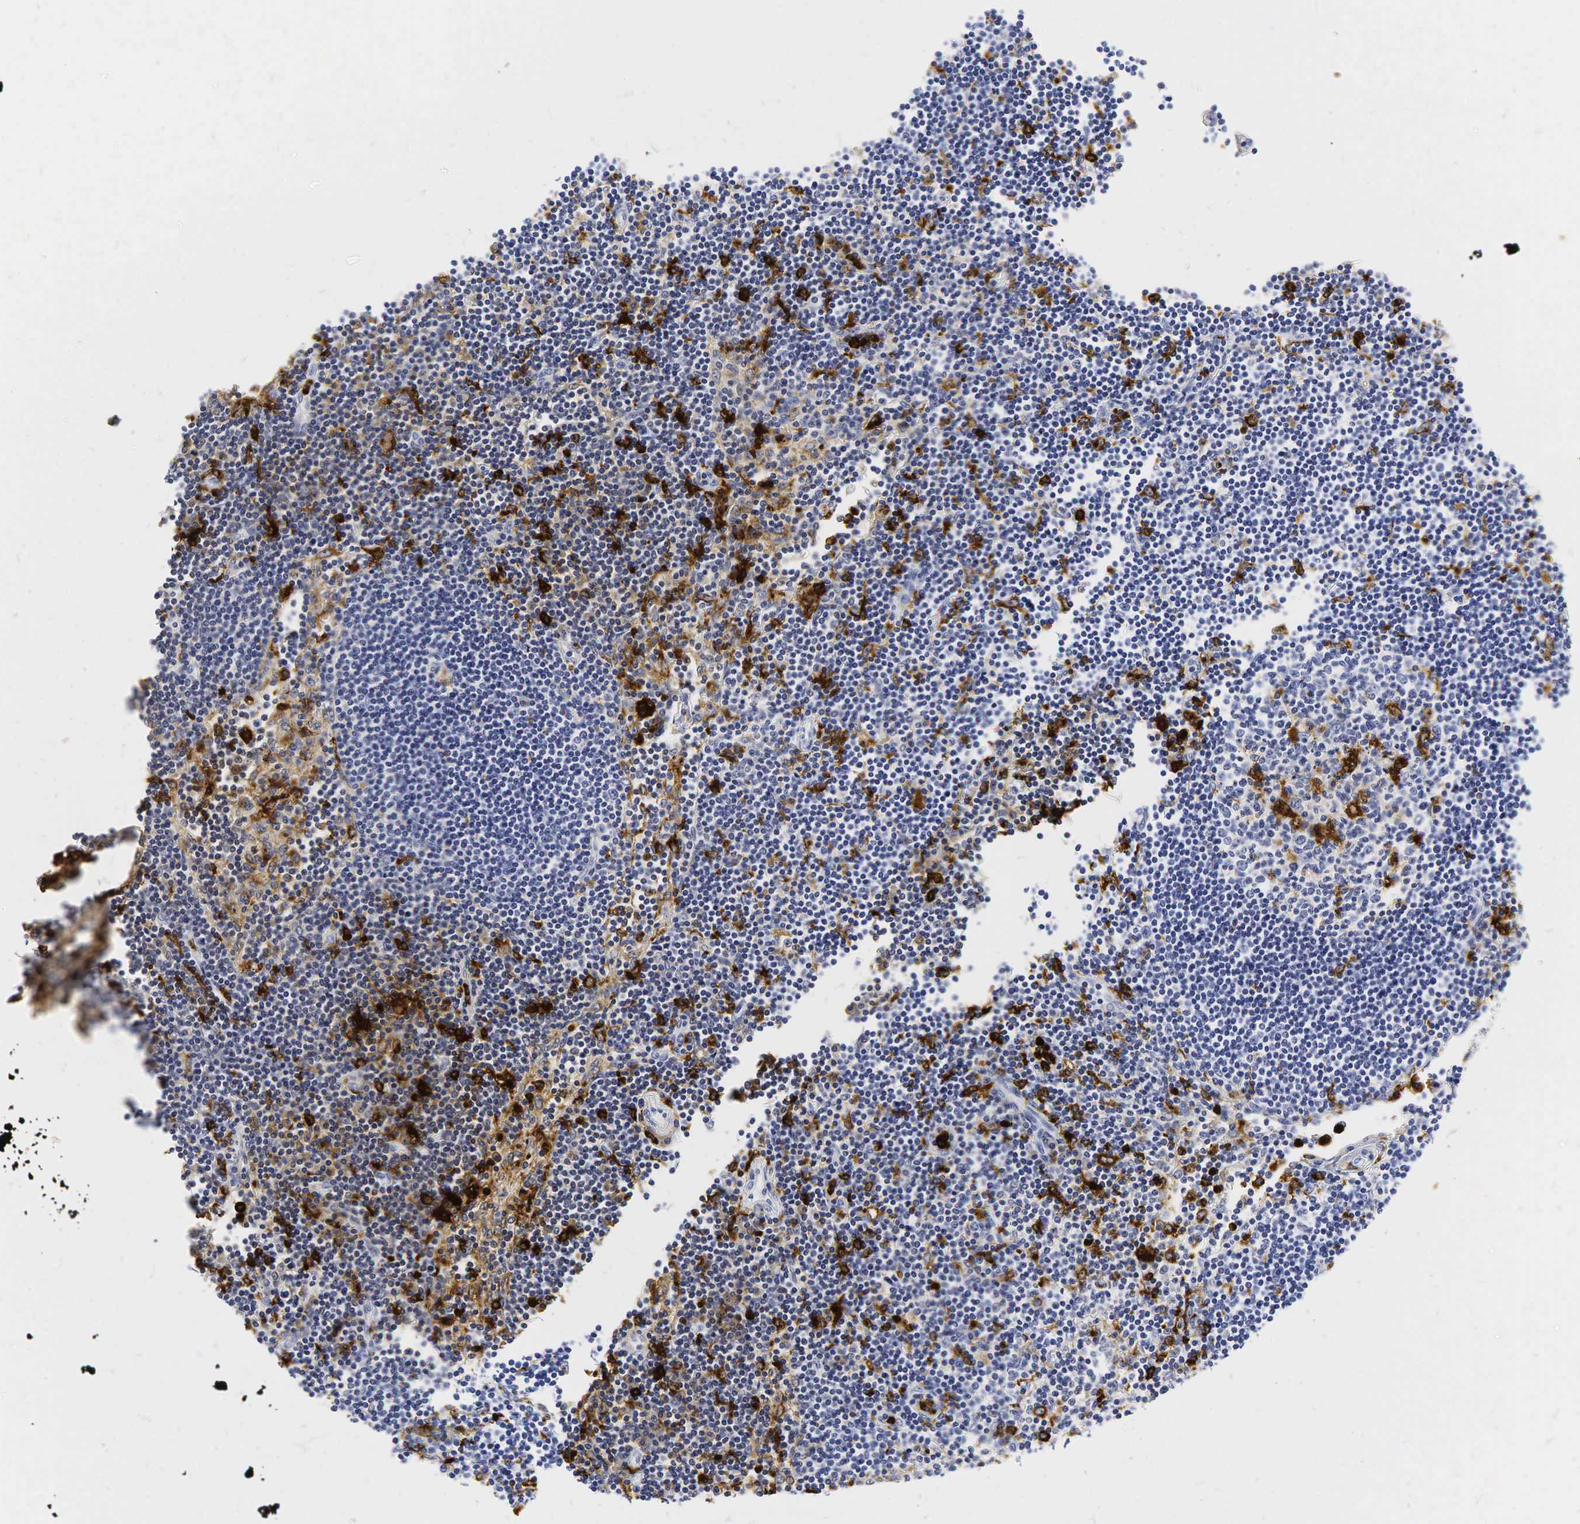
{"staining": {"intensity": "weak", "quantity": "25%-75%", "location": "cytoplasmic/membranous"}, "tissue": "lymph node", "cell_type": "Germinal center cells", "image_type": "normal", "snomed": [{"axis": "morphology", "description": "Normal tissue, NOS"}, {"axis": "topography", "description": "Lymph node"}], "caption": "Human lymph node stained with a brown dye exhibits weak cytoplasmic/membranous positive staining in approximately 25%-75% of germinal center cells.", "gene": "LYZ", "patient": {"sex": "female", "age": 53}}